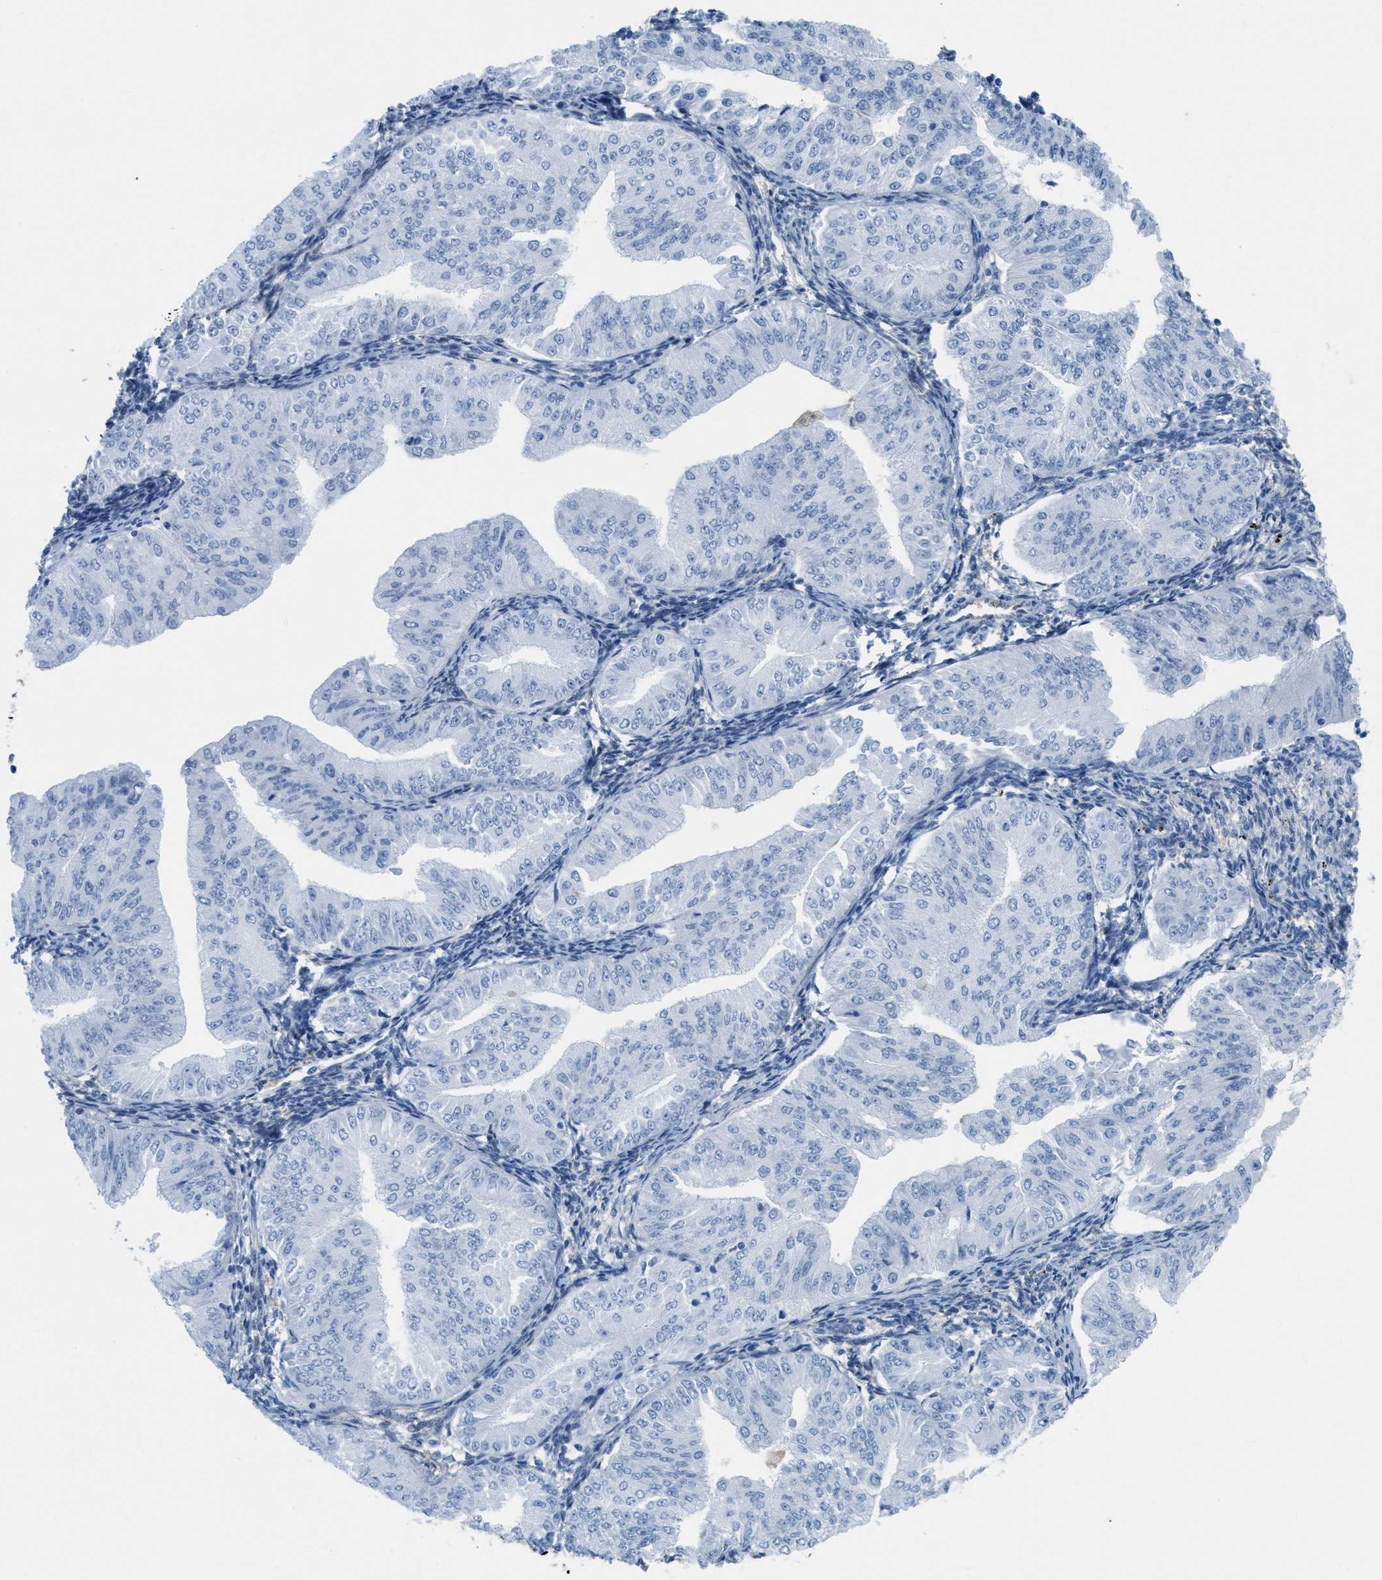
{"staining": {"intensity": "negative", "quantity": "none", "location": "none"}, "tissue": "endometrial cancer", "cell_type": "Tumor cells", "image_type": "cancer", "snomed": [{"axis": "morphology", "description": "Normal tissue, NOS"}, {"axis": "morphology", "description": "Adenocarcinoma, NOS"}, {"axis": "topography", "description": "Endometrium"}], "caption": "Human endometrial adenocarcinoma stained for a protein using immunohistochemistry reveals no staining in tumor cells.", "gene": "ASGR1", "patient": {"sex": "female", "age": 53}}